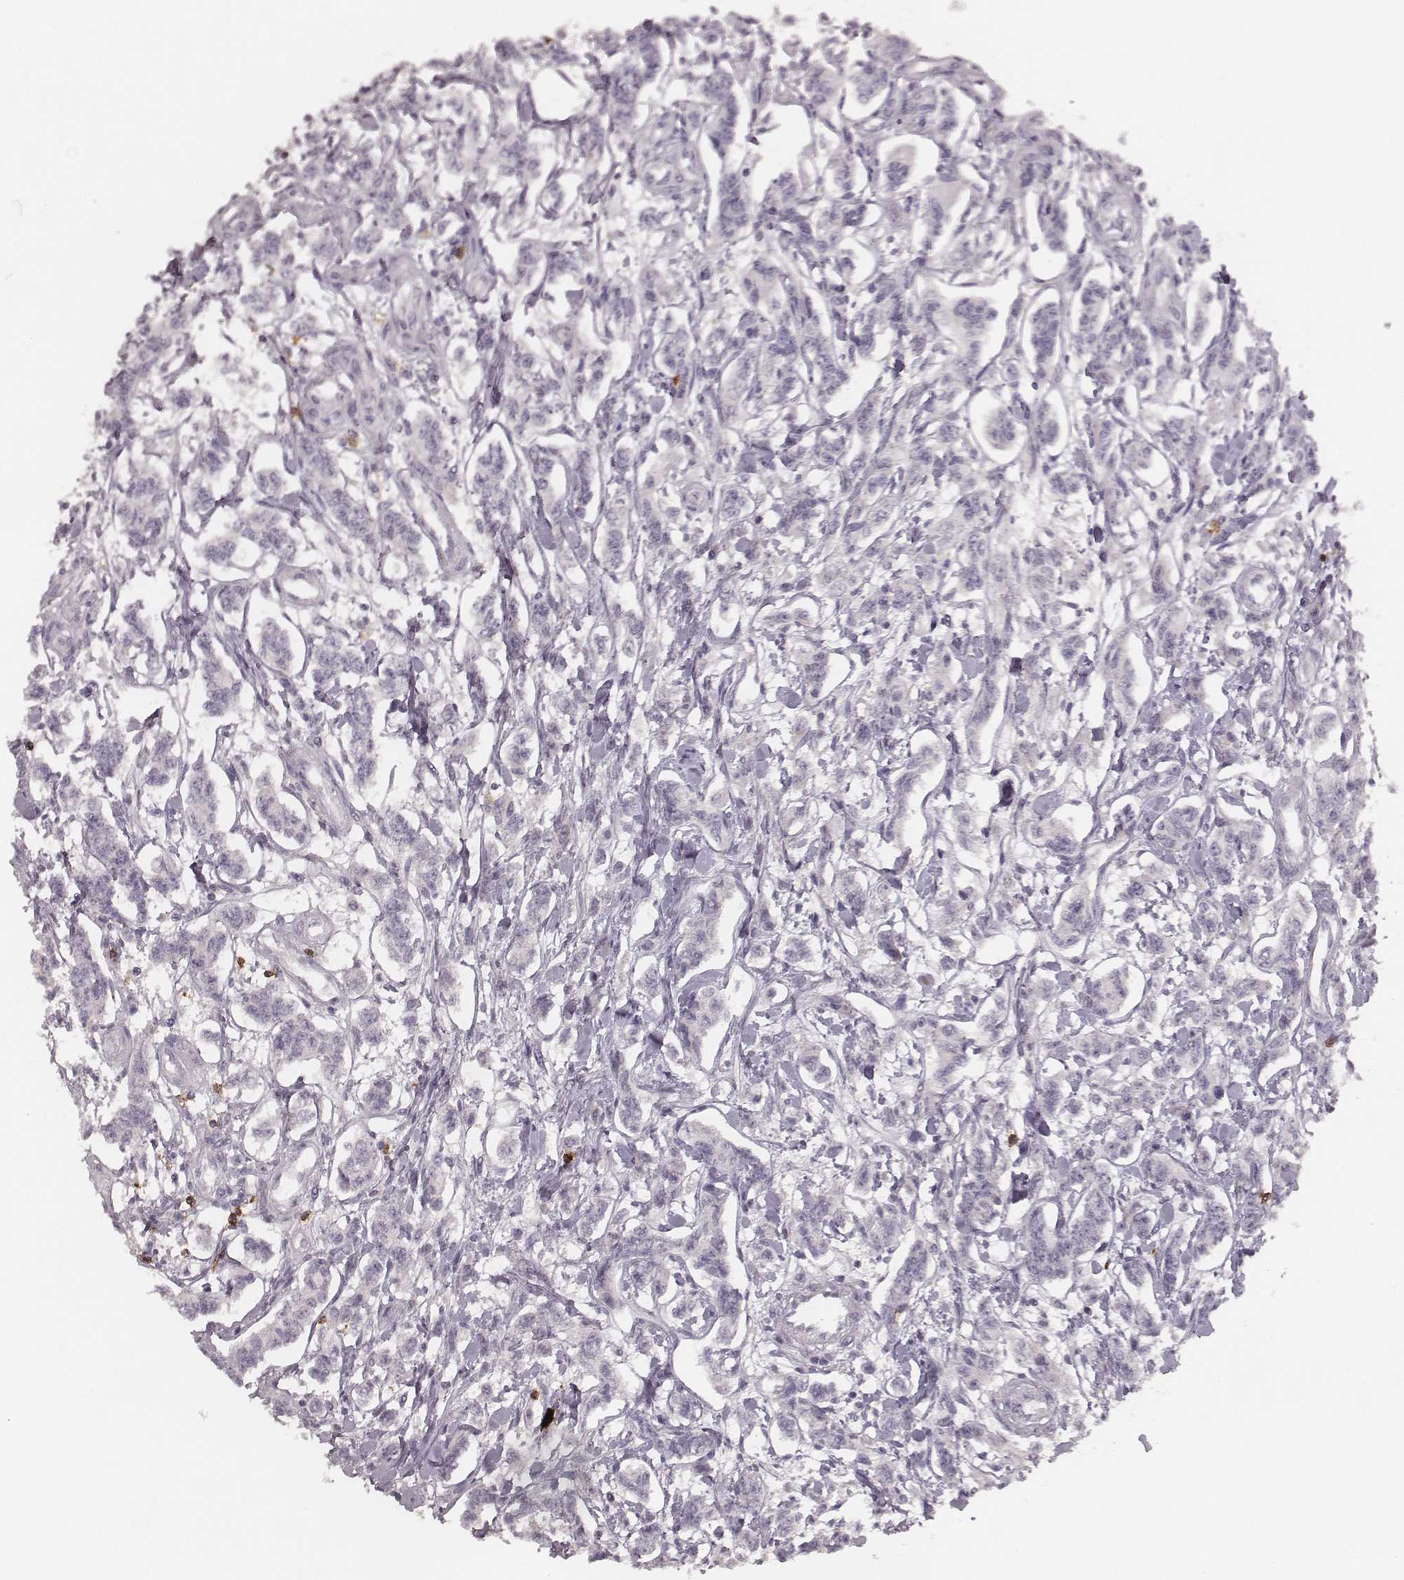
{"staining": {"intensity": "negative", "quantity": "none", "location": "none"}, "tissue": "carcinoid", "cell_type": "Tumor cells", "image_type": "cancer", "snomed": [{"axis": "morphology", "description": "Carcinoid, malignant, NOS"}, {"axis": "topography", "description": "Kidney"}], "caption": "Immunohistochemistry (IHC) of malignant carcinoid reveals no positivity in tumor cells.", "gene": "CD8A", "patient": {"sex": "female", "age": 41}}